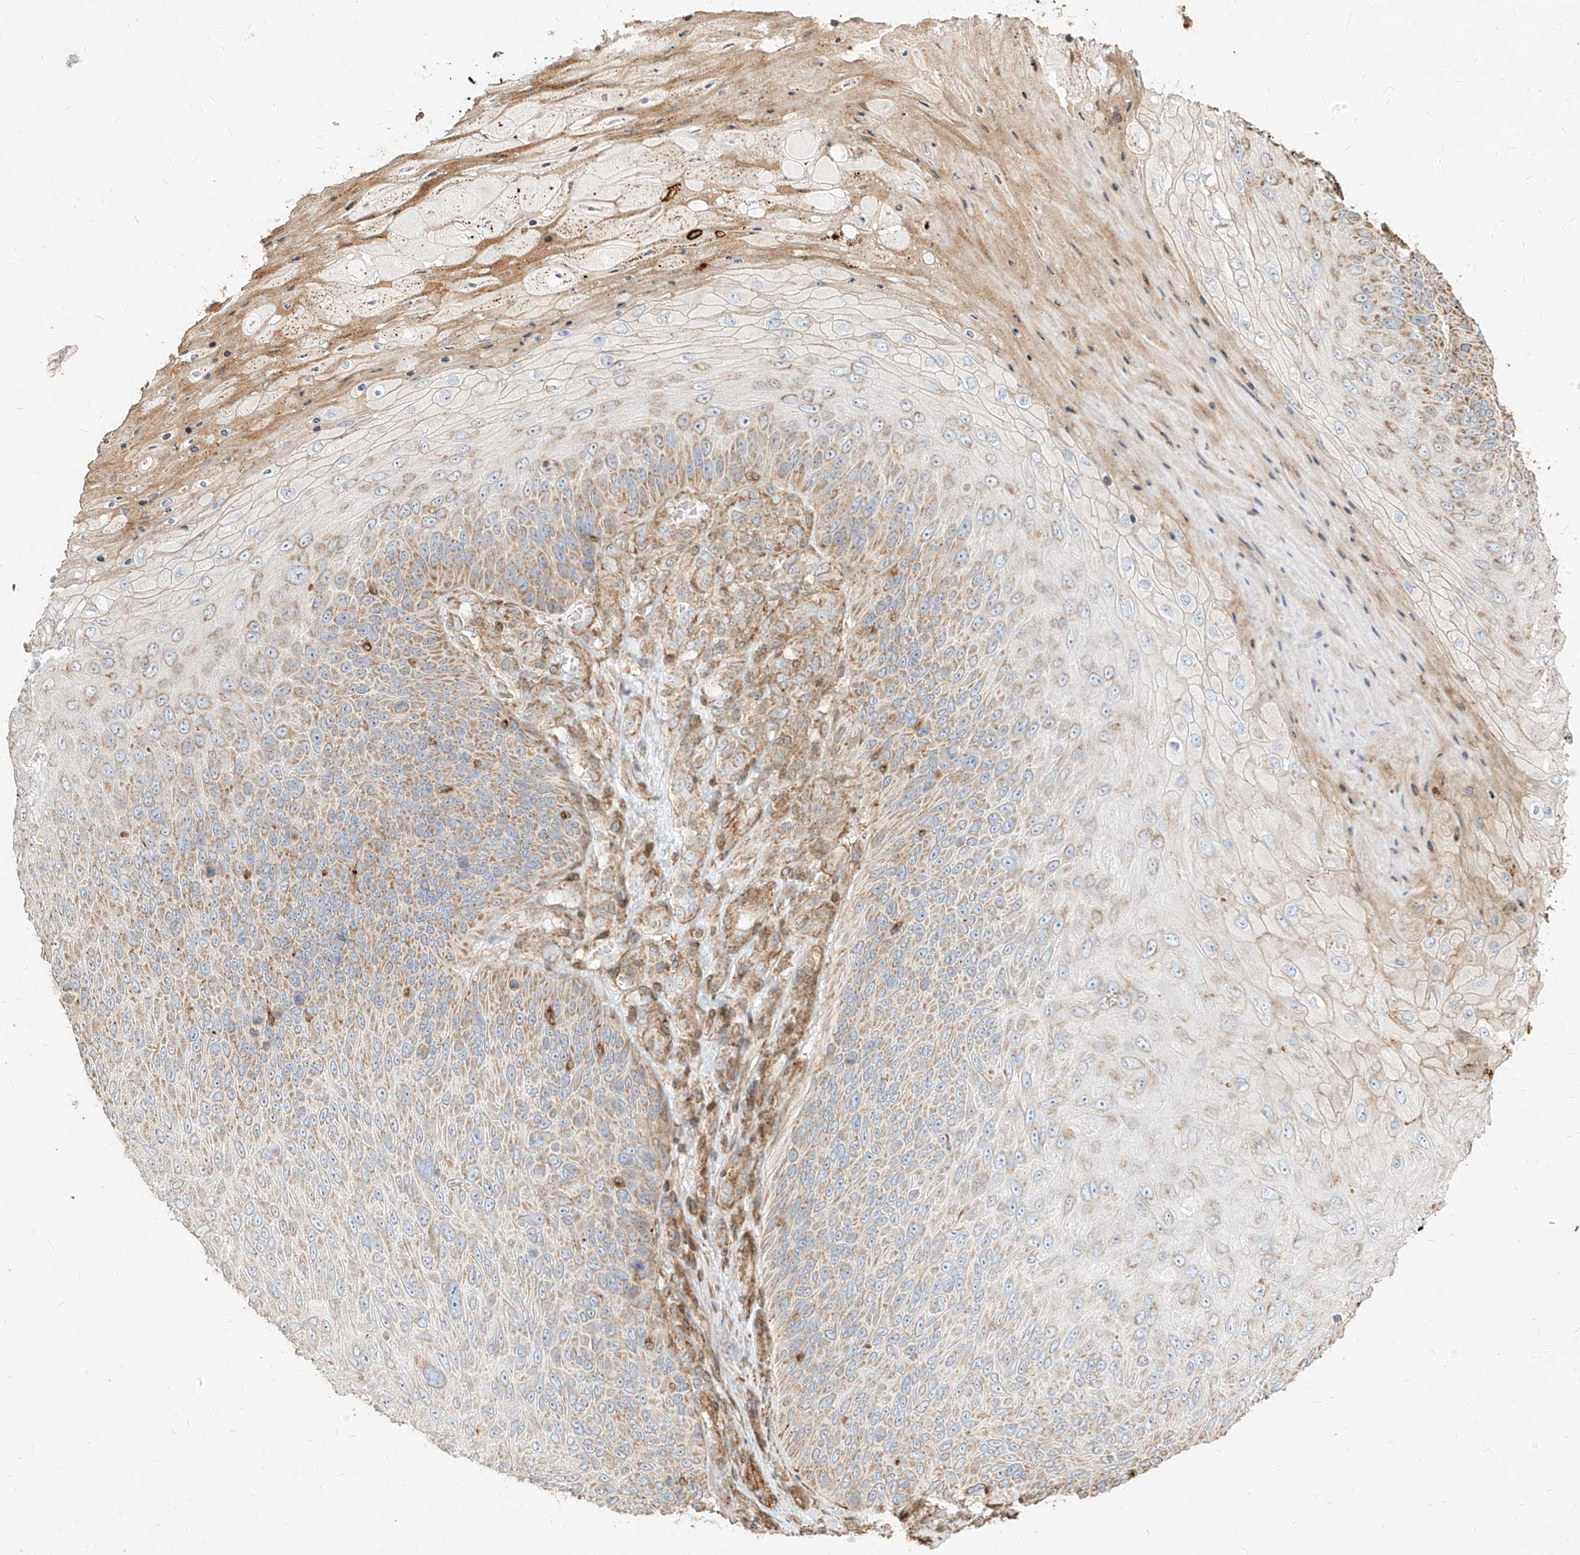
{"staining": {"intensity": "weak", "quantity": "25%-75%", "location": "cytoplasmic/membranous"}, "tissue": "skin cancer", "cell_type": "Tumor cells", "image_type": "cancer", "snomed": [{"axis": "morphology", "description": "Squamous cell carcinoma, NOS"}, {"axis": "topography", "description": "Skin"}], "caption": "About 25%-75% of tumor cells in skin squamous cell carcinoma reveal weak cytoplasmic/membranous protein positivity as visualized by brown immunohistochemical staining.", "gene": "MTX2", "patient": {"sex": "female", "age": 88}}